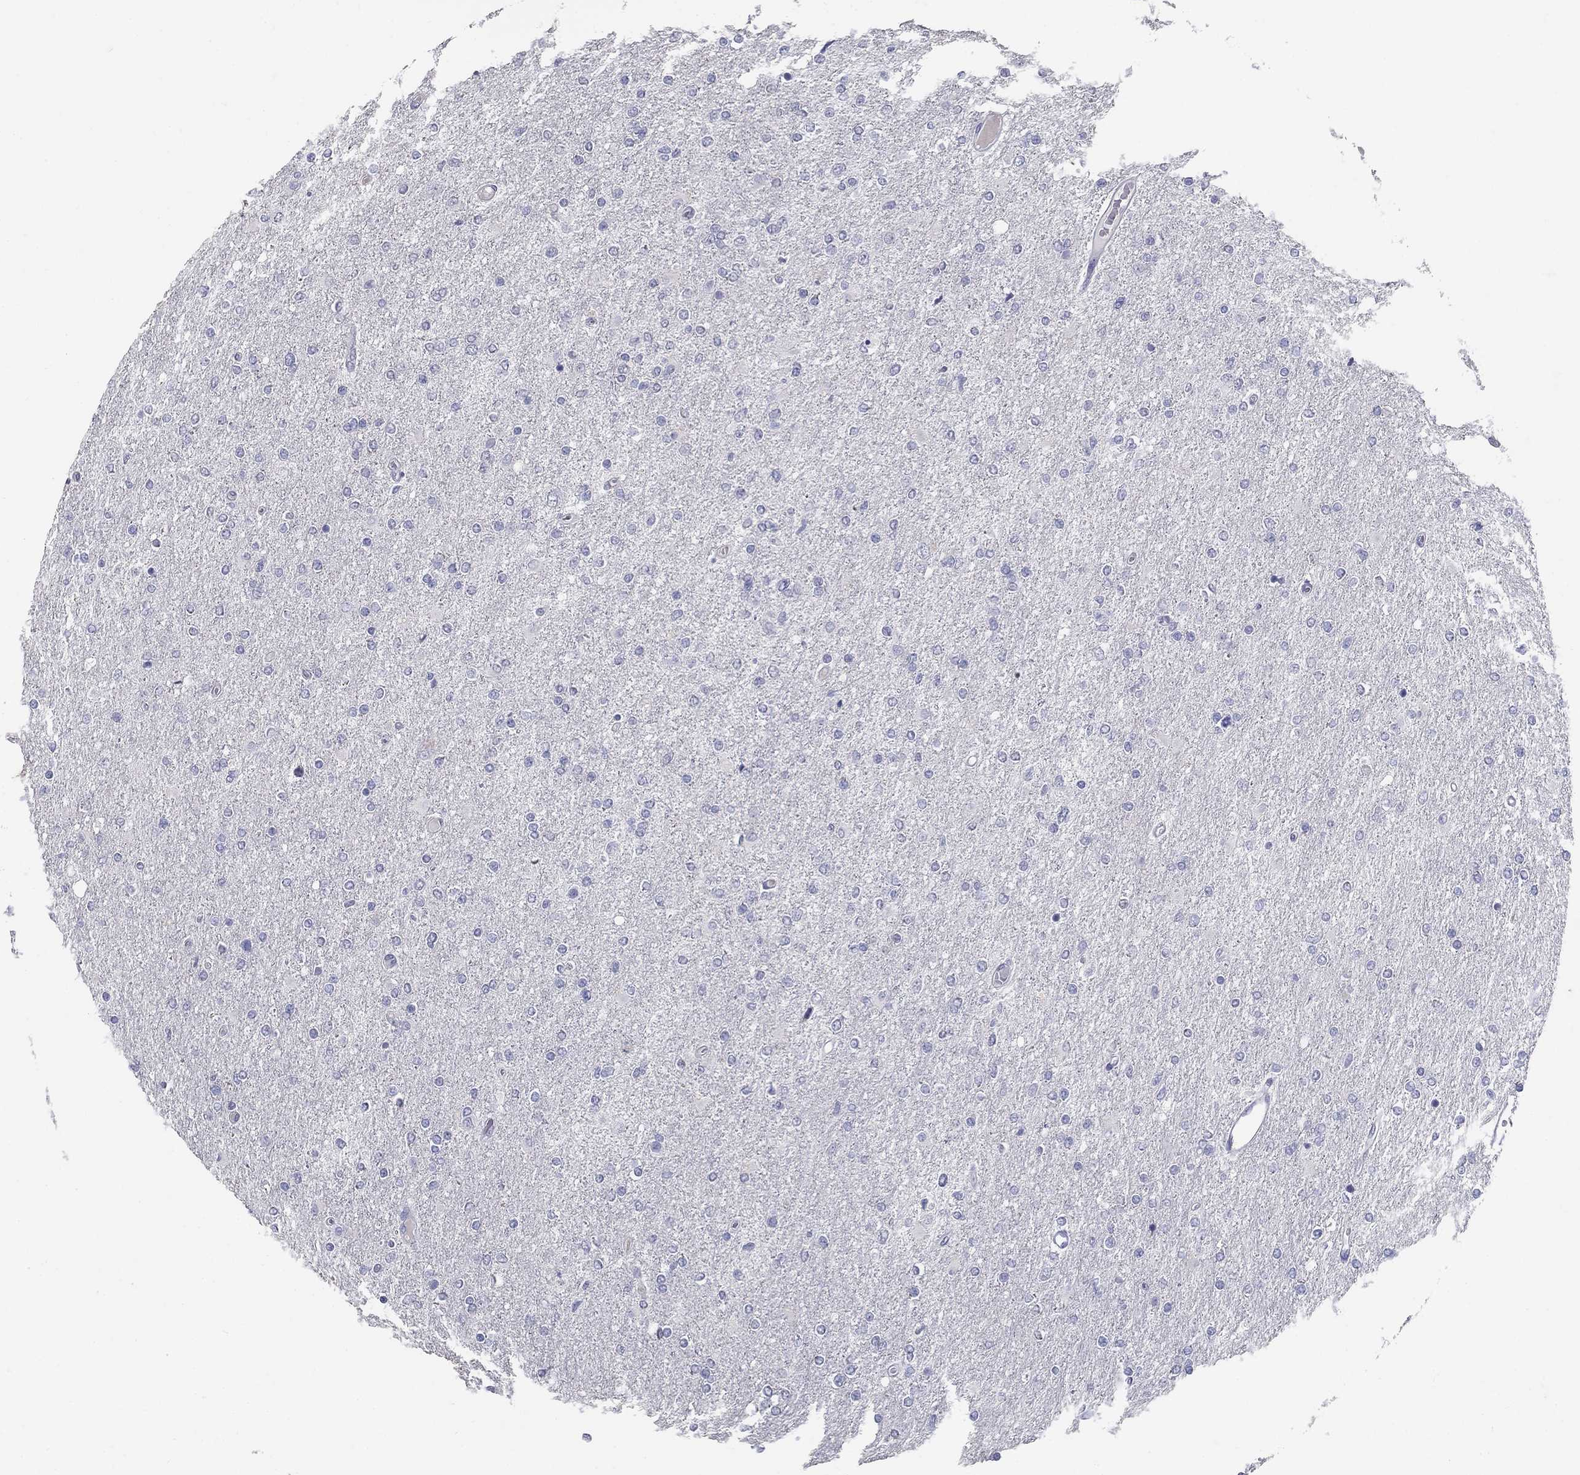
{"staining": {"intensity": "negative", "quantity": "none", "location": "none"}, "tissue": "glioma", "cell_type": "Tumor cells", "image_type": "cancer", "snomed": [{"axis": "morphology", "description": "Glioma, malignant, High grade"}, {"axis": "topography", "description": "Cerebral cortex"}], "caption": "Human glioma stained for a protein using immunohistochemistry displays no staining in tumor cells.", "gene": "POMC", "patient": {"sex": "male", "age": 70}}